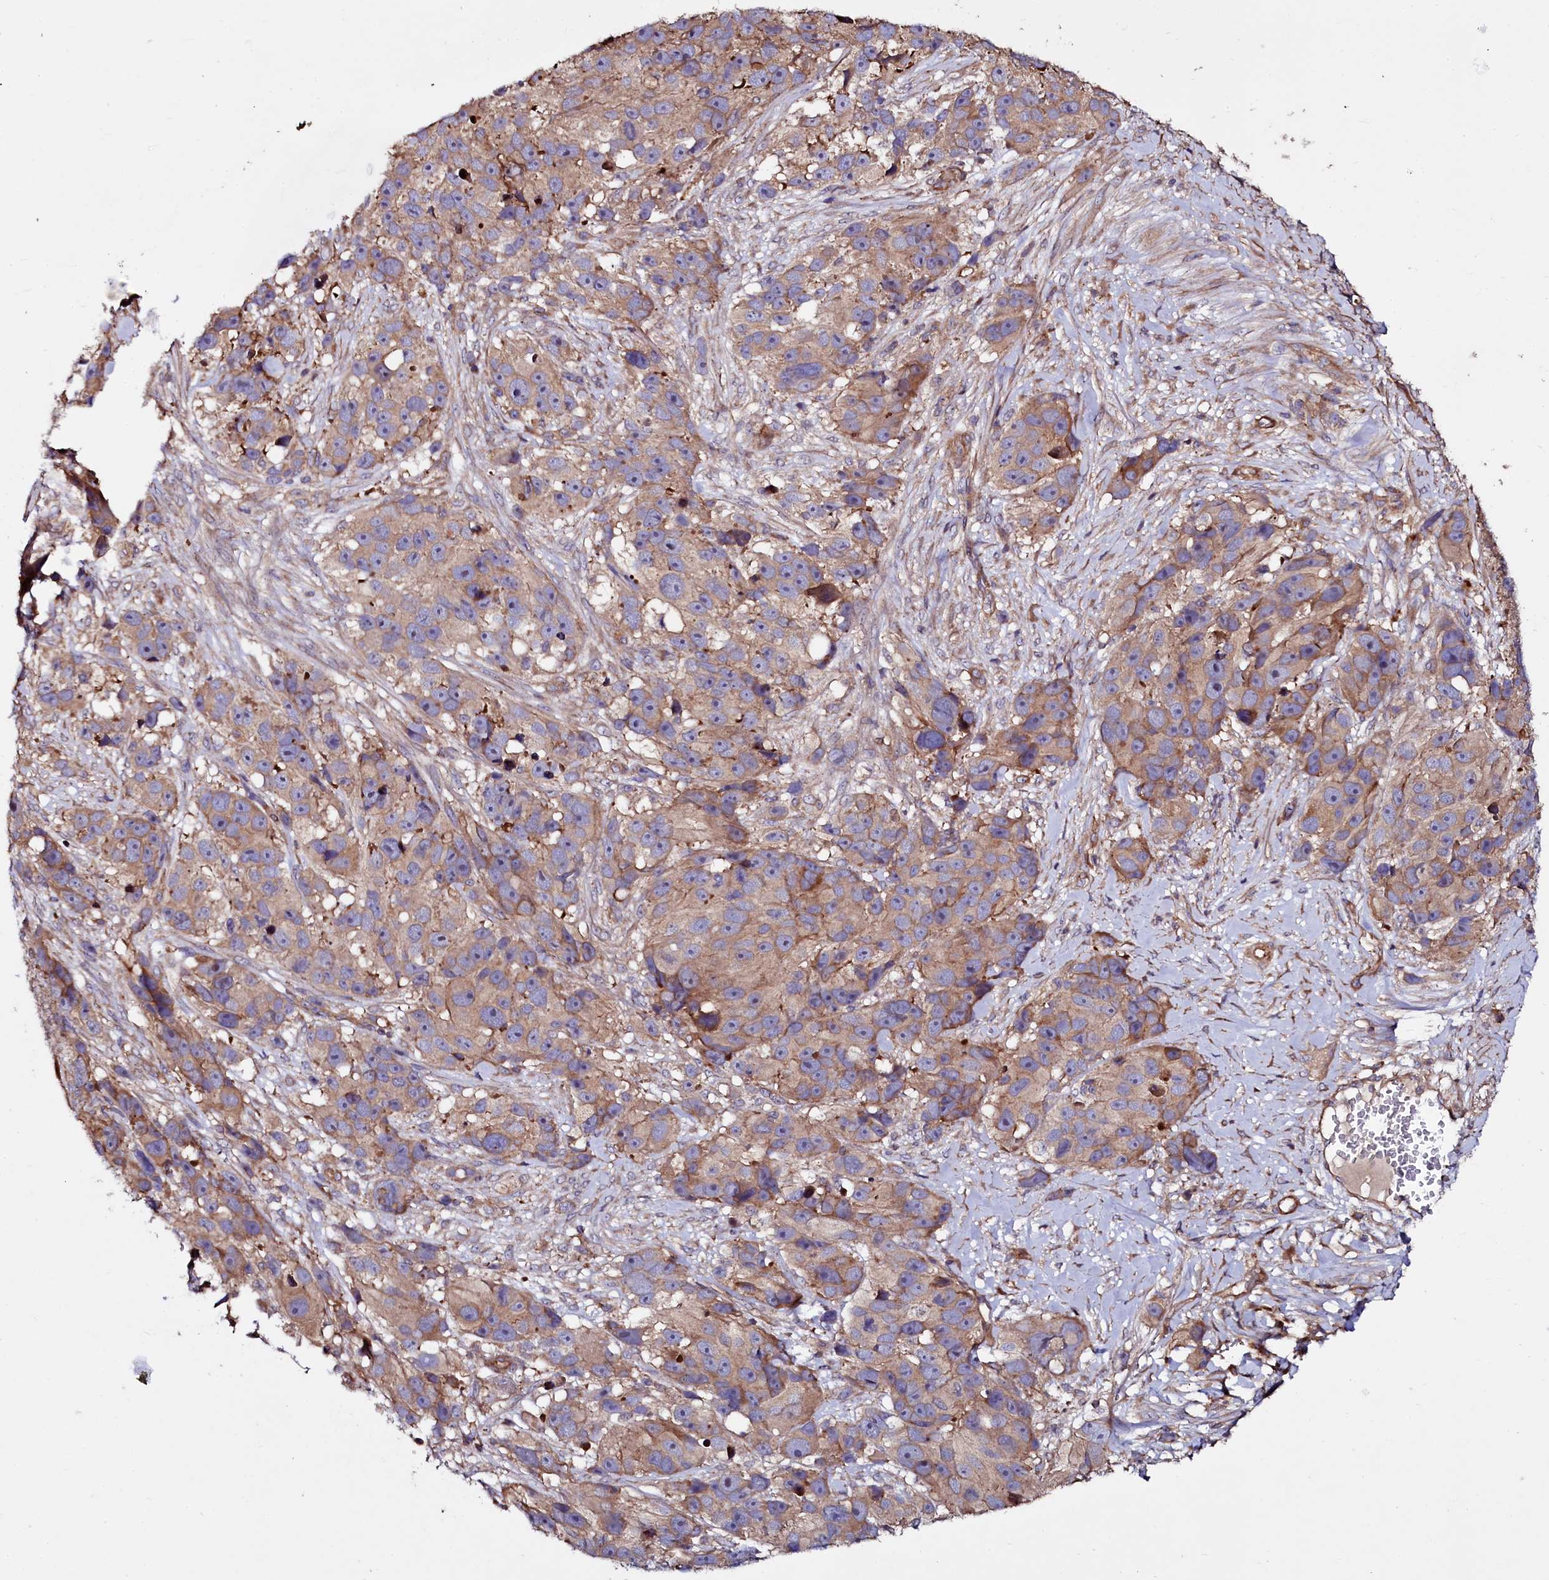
{"staining": {"intensity": "moderate", "quantity": ">75%", "location": "cytoplasmic/membranous"}, "tissue": "melanoma", "cell_type": "Tumor cells", "image_type": "cancer", "snomed": [{"axis": "morphology", "description": "Malignant melanoma, NOS"}, {"axis": "topography", "description": "Skin"}], "caption": "An immunohistochemistry image of neoplastic tissue is shown. Protein staining in brown shows moderate cytoplasmic/membranous positivity in malignant melanoma within tumor cells.", "gene": "USPL1", "patient": {"sex": "male", "age": 84}}